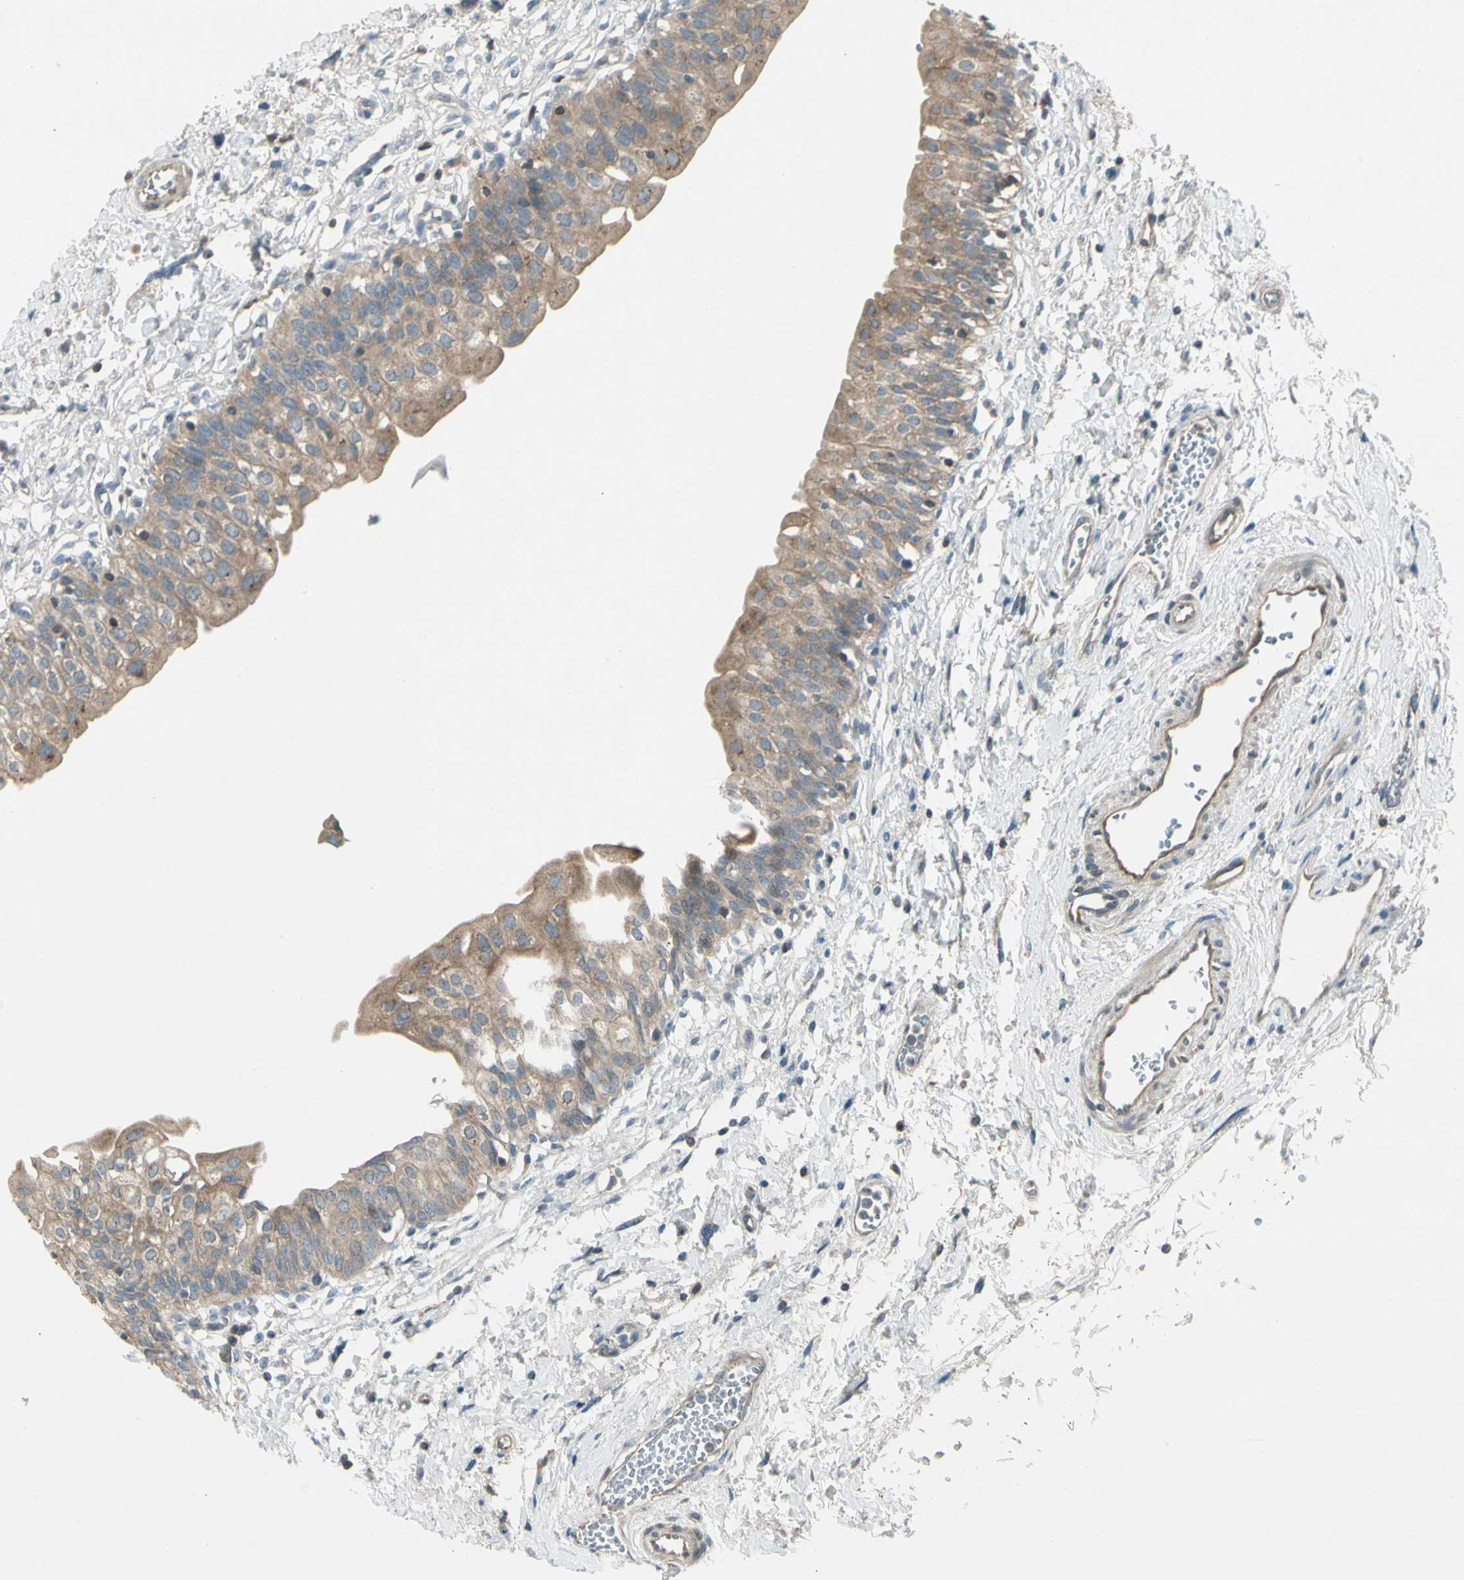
{"staining": {"intensity": "weak", "quantity": ">75%", "location": "cytoplasmic/membranous"}, "tissue": "urinary bladder", "cell_type": "Urothelial cells", "image_type": "normal", "snomed": [{"axis": "morphology", "description": "Normal tissue, NOS"}, {"axis": "topography", "description": "Urinary bladder"}], "caption": "Urinary bladder stained for a protein reveals weak cytoplasmic/membranous positivity in urothelial cells. (DAB = brown stain, brightfield microscopy at high magnification).", "gene": "PANK2", "patient": {"sex": "male", "age": 55}}